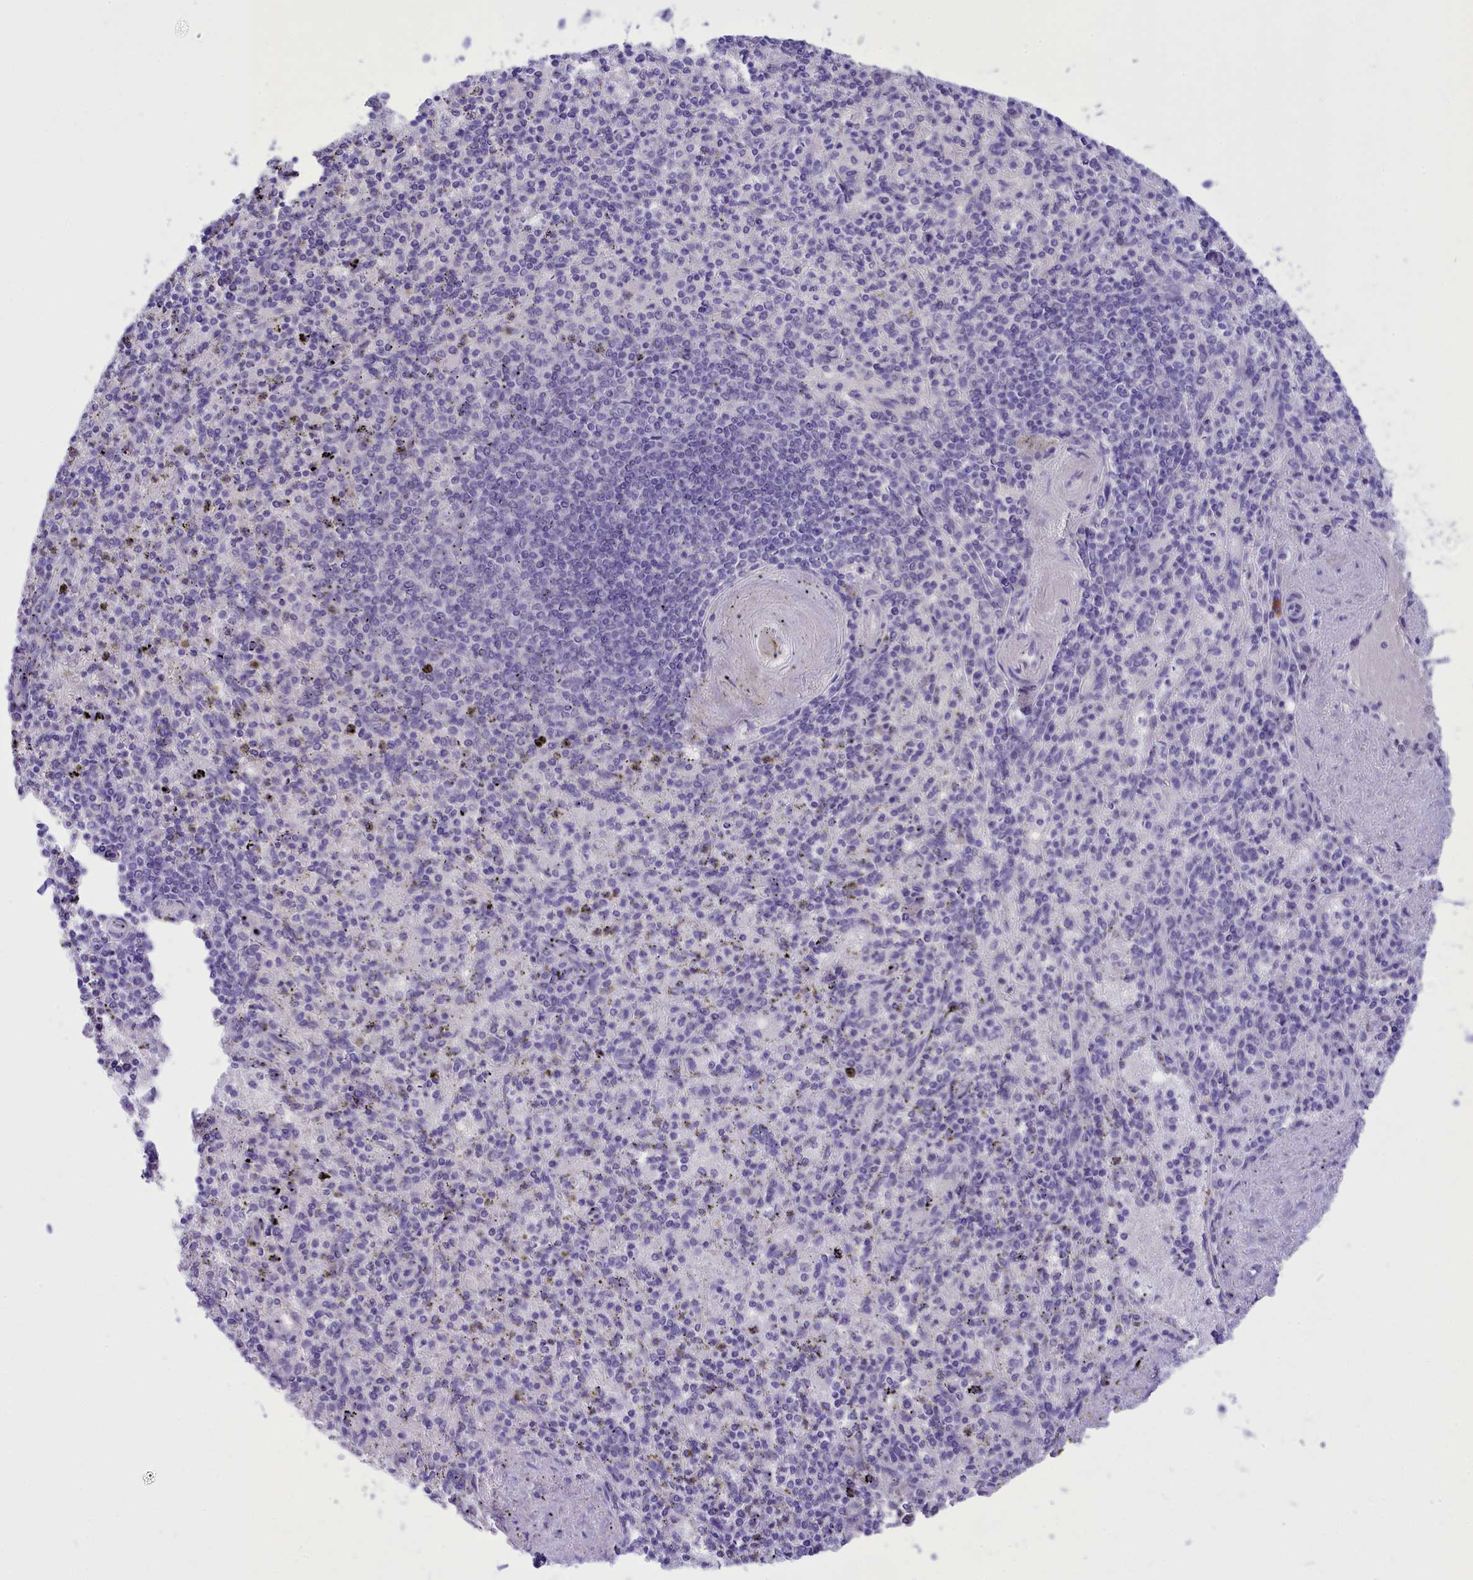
{"staining": {"intensity": "negative", "quantity": "none", "location": "none"}, "tissue": "spleen", "cell_type": "Cells in red pulp", "image_type": "normal", "snomed": [{"axis": "morphology", "description": "Normal tissue, NOS"}, {"axis": "topography", "description": "Spleen"}], "caption": "The micrograph reveals no staining of cells in red pulp in benign spleen. (Stains: DAB (3,3'-diaminobenzidine) immunohistochemistry with hematoxylin counter stain, Microscopy: brightfield microscopy at high magnification).", "gene": "DCAF16", "patient": {"sex": "male", "age": 82}}